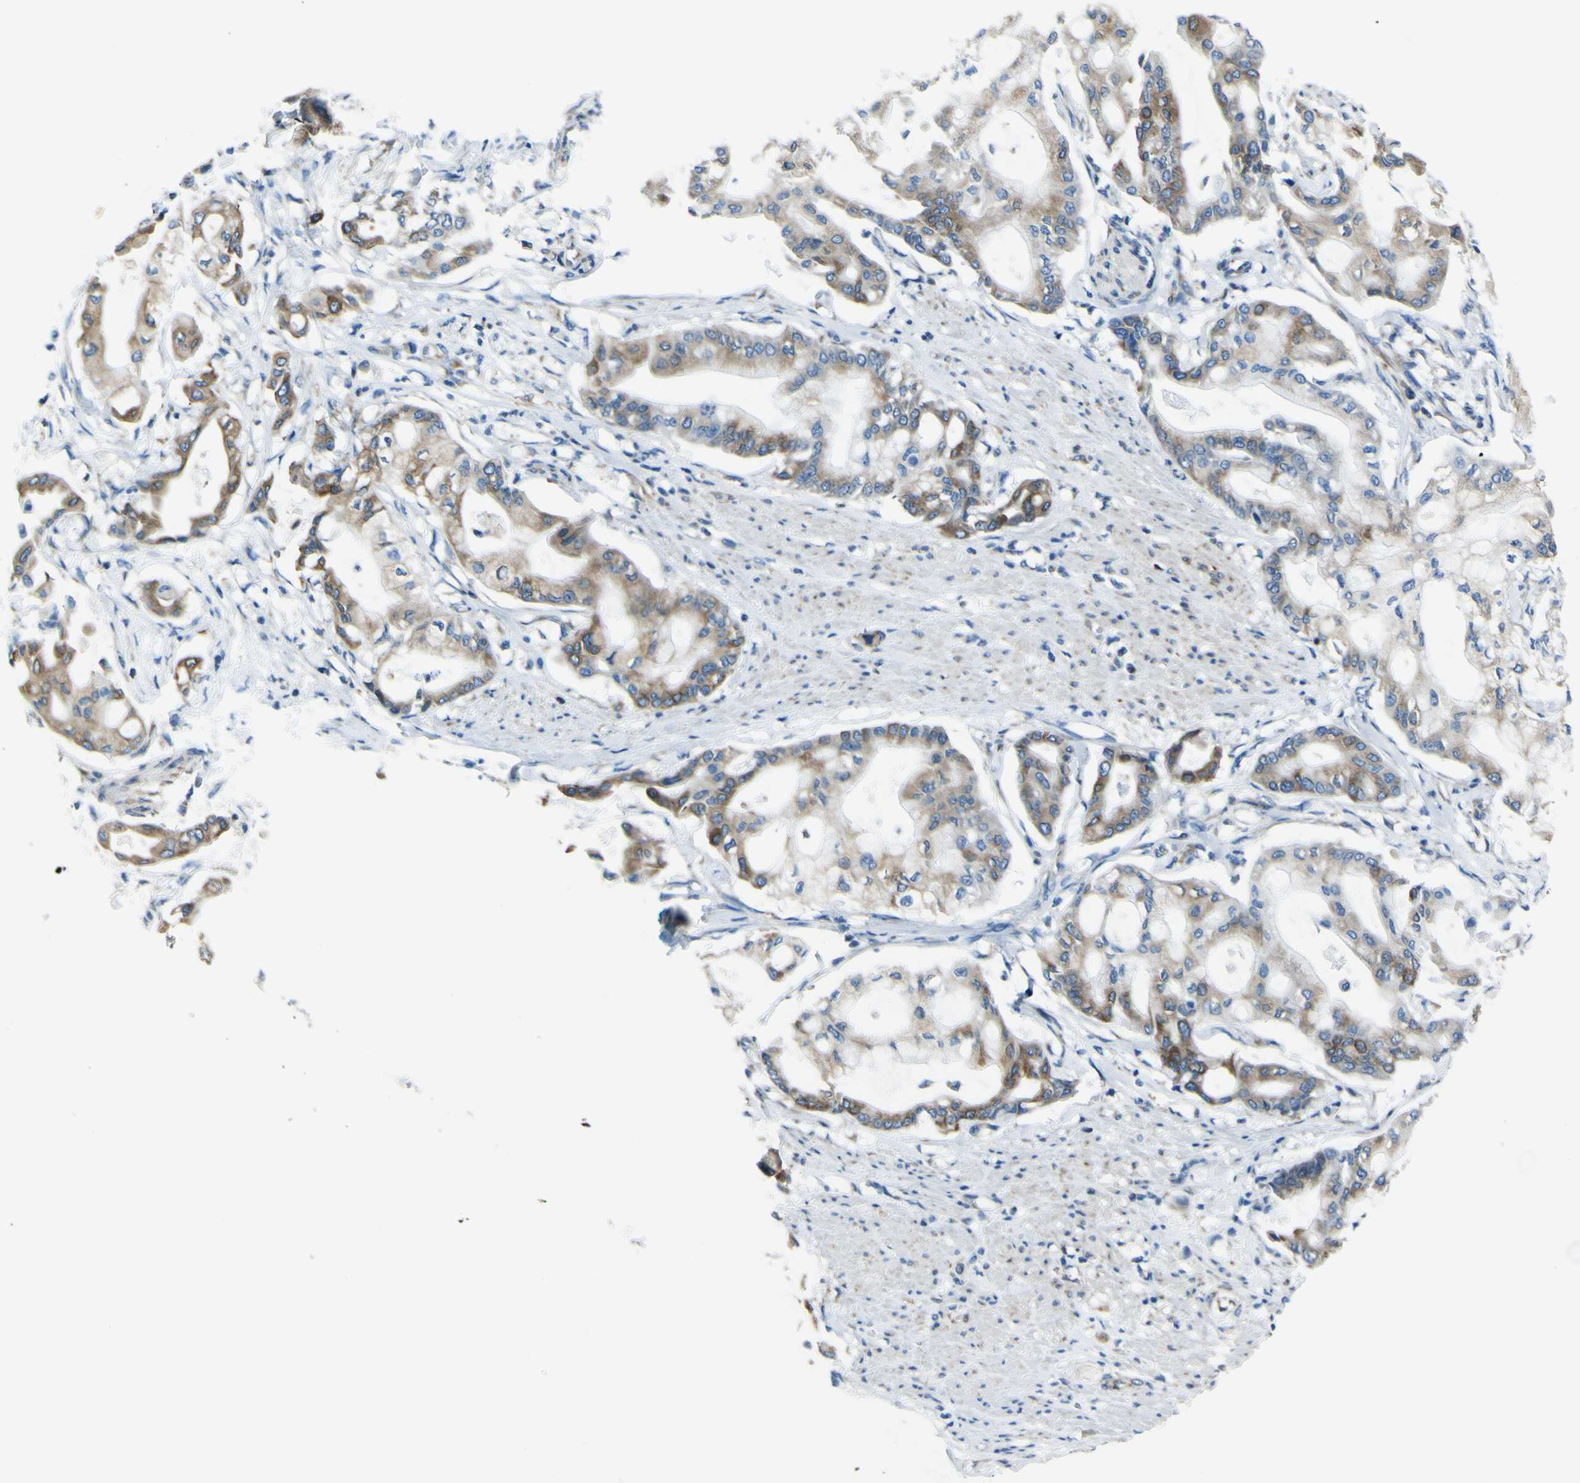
{"staining": {"intensity": "moderate", "quantity": ">75%", "location": "cytoplasmic/membranous"}, "tissue": "pancreatic cancer", "cell_type": "Tumor cells", "image_type": "cancer", "snomed": [{"axis": "morphology", "description": "Adenocarcinoma, NOS"}, {"axis": "morphology", "description": "Adenocarcinoma, metastatic, NOS"}, {"axis": "topography", "description": "Lymph node"}, {"axis": "topography", "description": "Pancreas"}, {"axis": "topography", "description": "Duodenum"}], "caption": "Immunohistochemical staining of pancreatic cancer shows moderate cytoplasmic/membranous protein staining in approximately >75% of tumor cells.", "gene": "STIM1", "patient": {"sex": "female", "age": 64}}